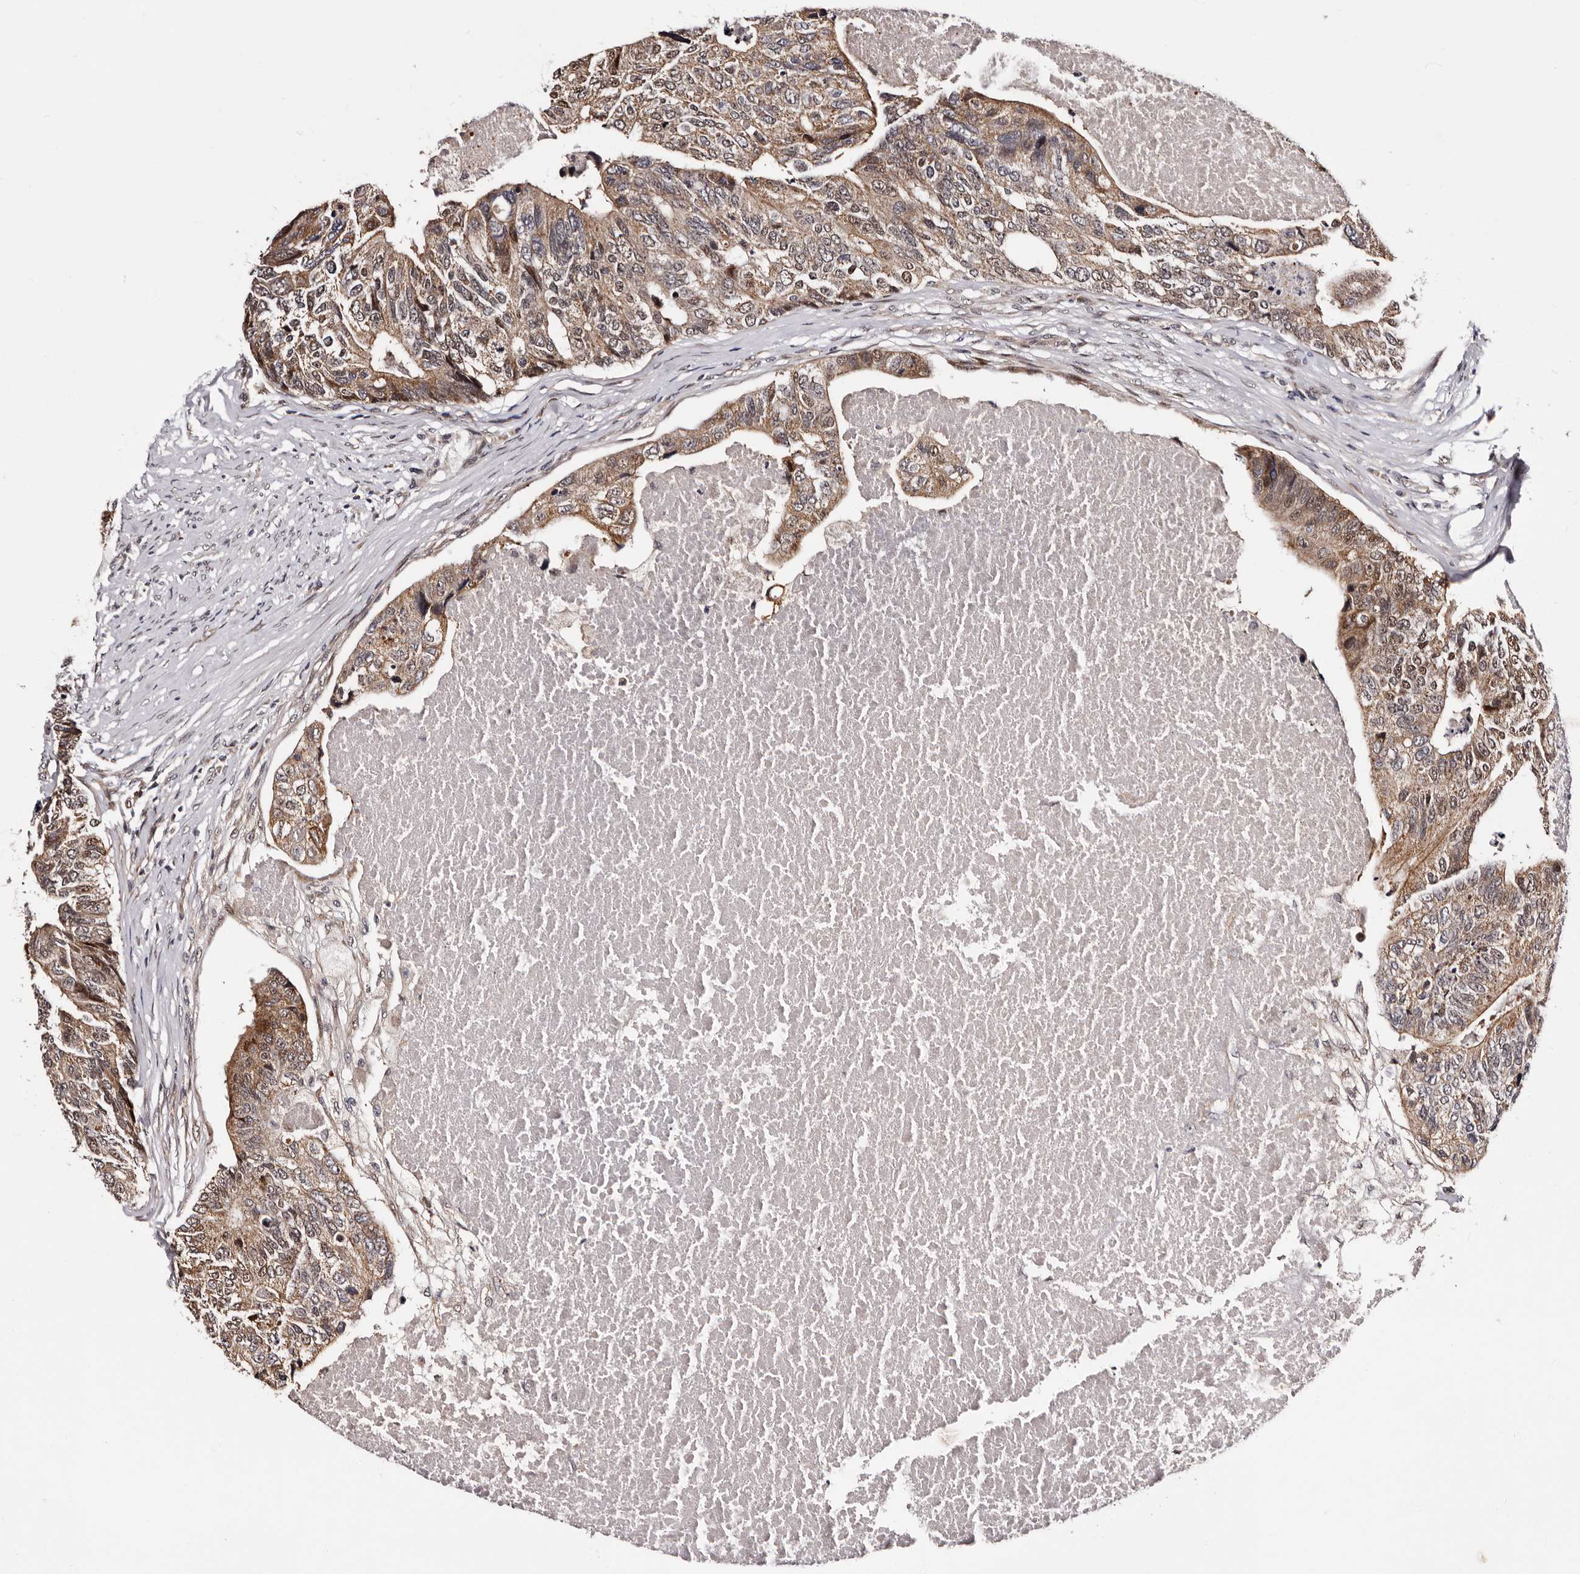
{"staining": {"intensity": "weak", "quantity": ">75%", "location": "cytoplasmic/membranous,nuclear"}, "tissue": "colorectal cancer", "cell_type": "Tumor cells", "image_type": "cancer", "snomed": [{"axis": "morphology", "description": "Adenocarcinoma, NOS"}, {"axis": "topography", "description": "Colon"}], "caption": "A micrograph showing weak cytoplasmic/membranous and nuclear staining in approximately >75% of tumor cells in colorectal cancer, as visualized by brown immunohistochemical staining.", "gene": "GLRX3", "patient": {"sex": "female", "age": 67}}